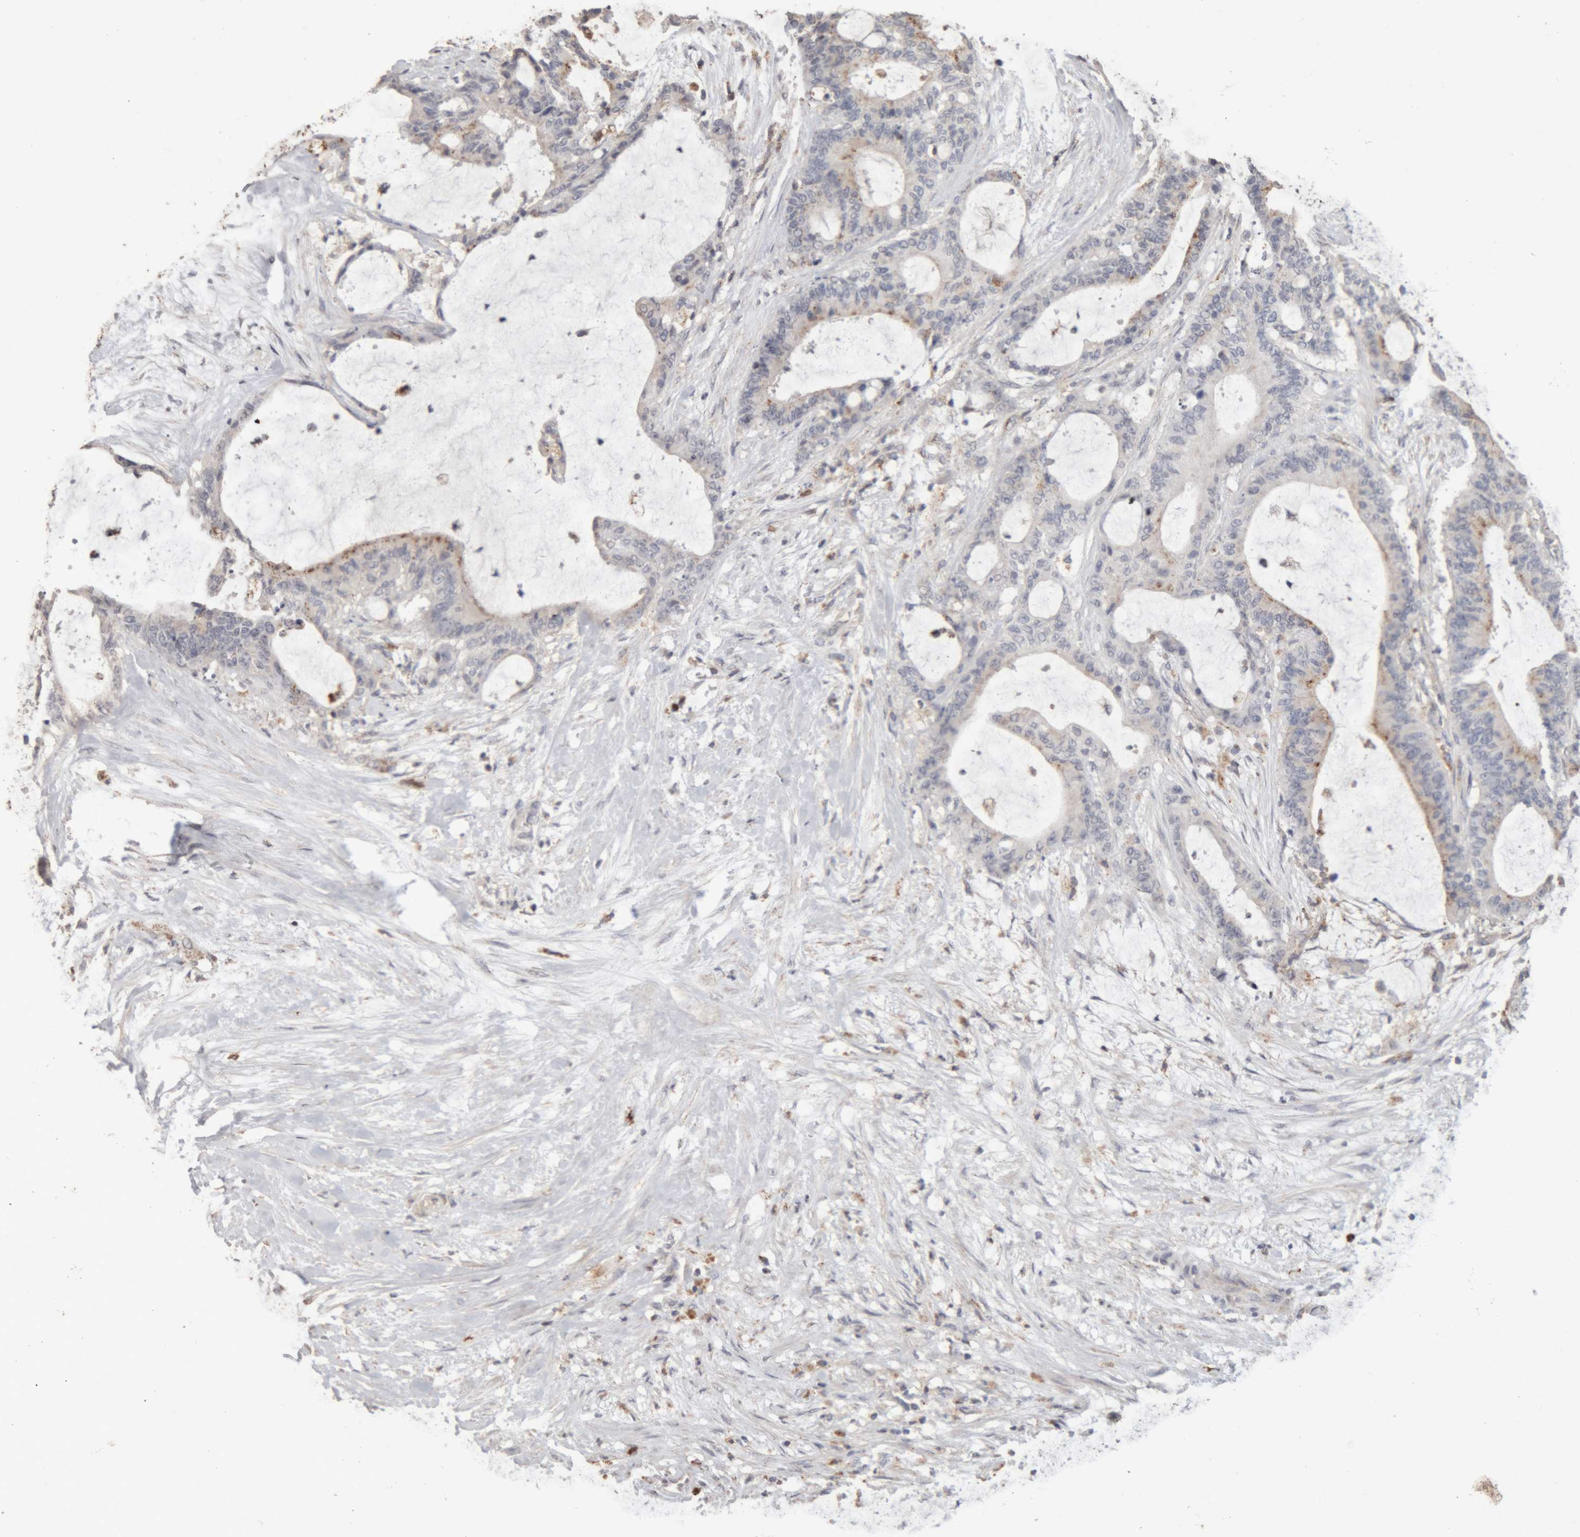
{"staining": {"intensity": "negative", "quantity": "none", "location": "none"}, "tissue": "liver cancer", "cell_type": "Tumor cells", "image_type": "cancer", "snomed": [{"axis": "morphology", "description": "Cholangiocarcinoma"}, {"axis": "topography", "description": "Liver"}], "caption": "This is an immunohistochemistry (IHC) image of human liver cancer (cholangiocarcinoma). There is no positivity in tumor cells.", "gene": "ARSA", "patient": {"sex": "female", "age": 73}}